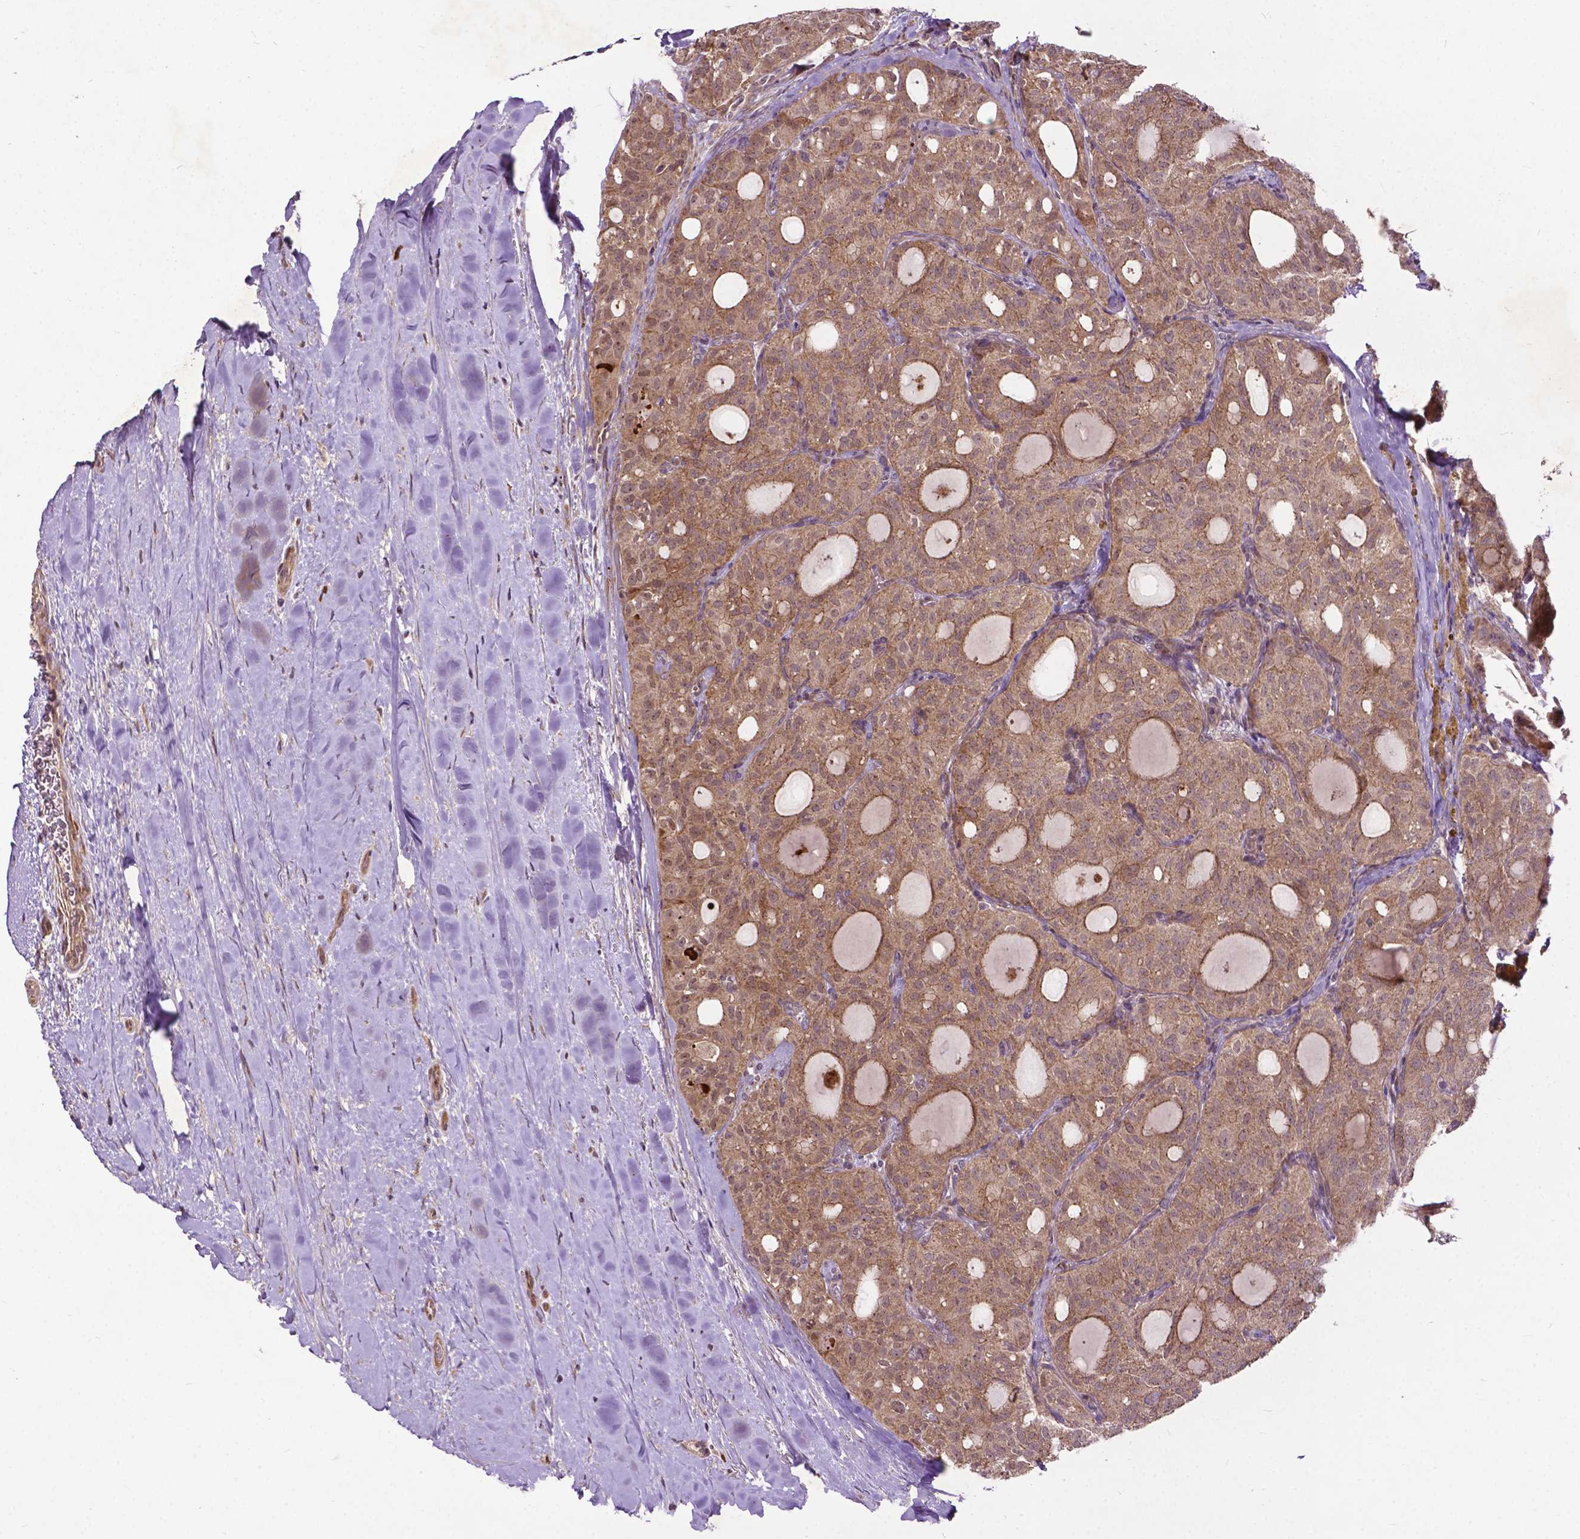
{"staining": {"intensity": "moderate", "quantity": ">75%", "location": "cytoplasmic/membranous"}, "tissue": "thyroid cancer", "cell_type": "Tumor cells", "image_type": "cancer", "snomed": [{"axis": "morphology", "description": "Follicular adenoma carcinoma, NOS"}, {"axis": "topography", "description": "Thyroid gland"}], "caption": "Protein staining reveals moderate cytoplasmic/membranous positivity in approximately >75% of tumor cells in thyroid cancer (follicular adenoma carcinoma). (DAB = brown stain, brightfield microscopy at high magnification).", "gene": "PARP3", "patient": {"sex": "male", "age": 75}}